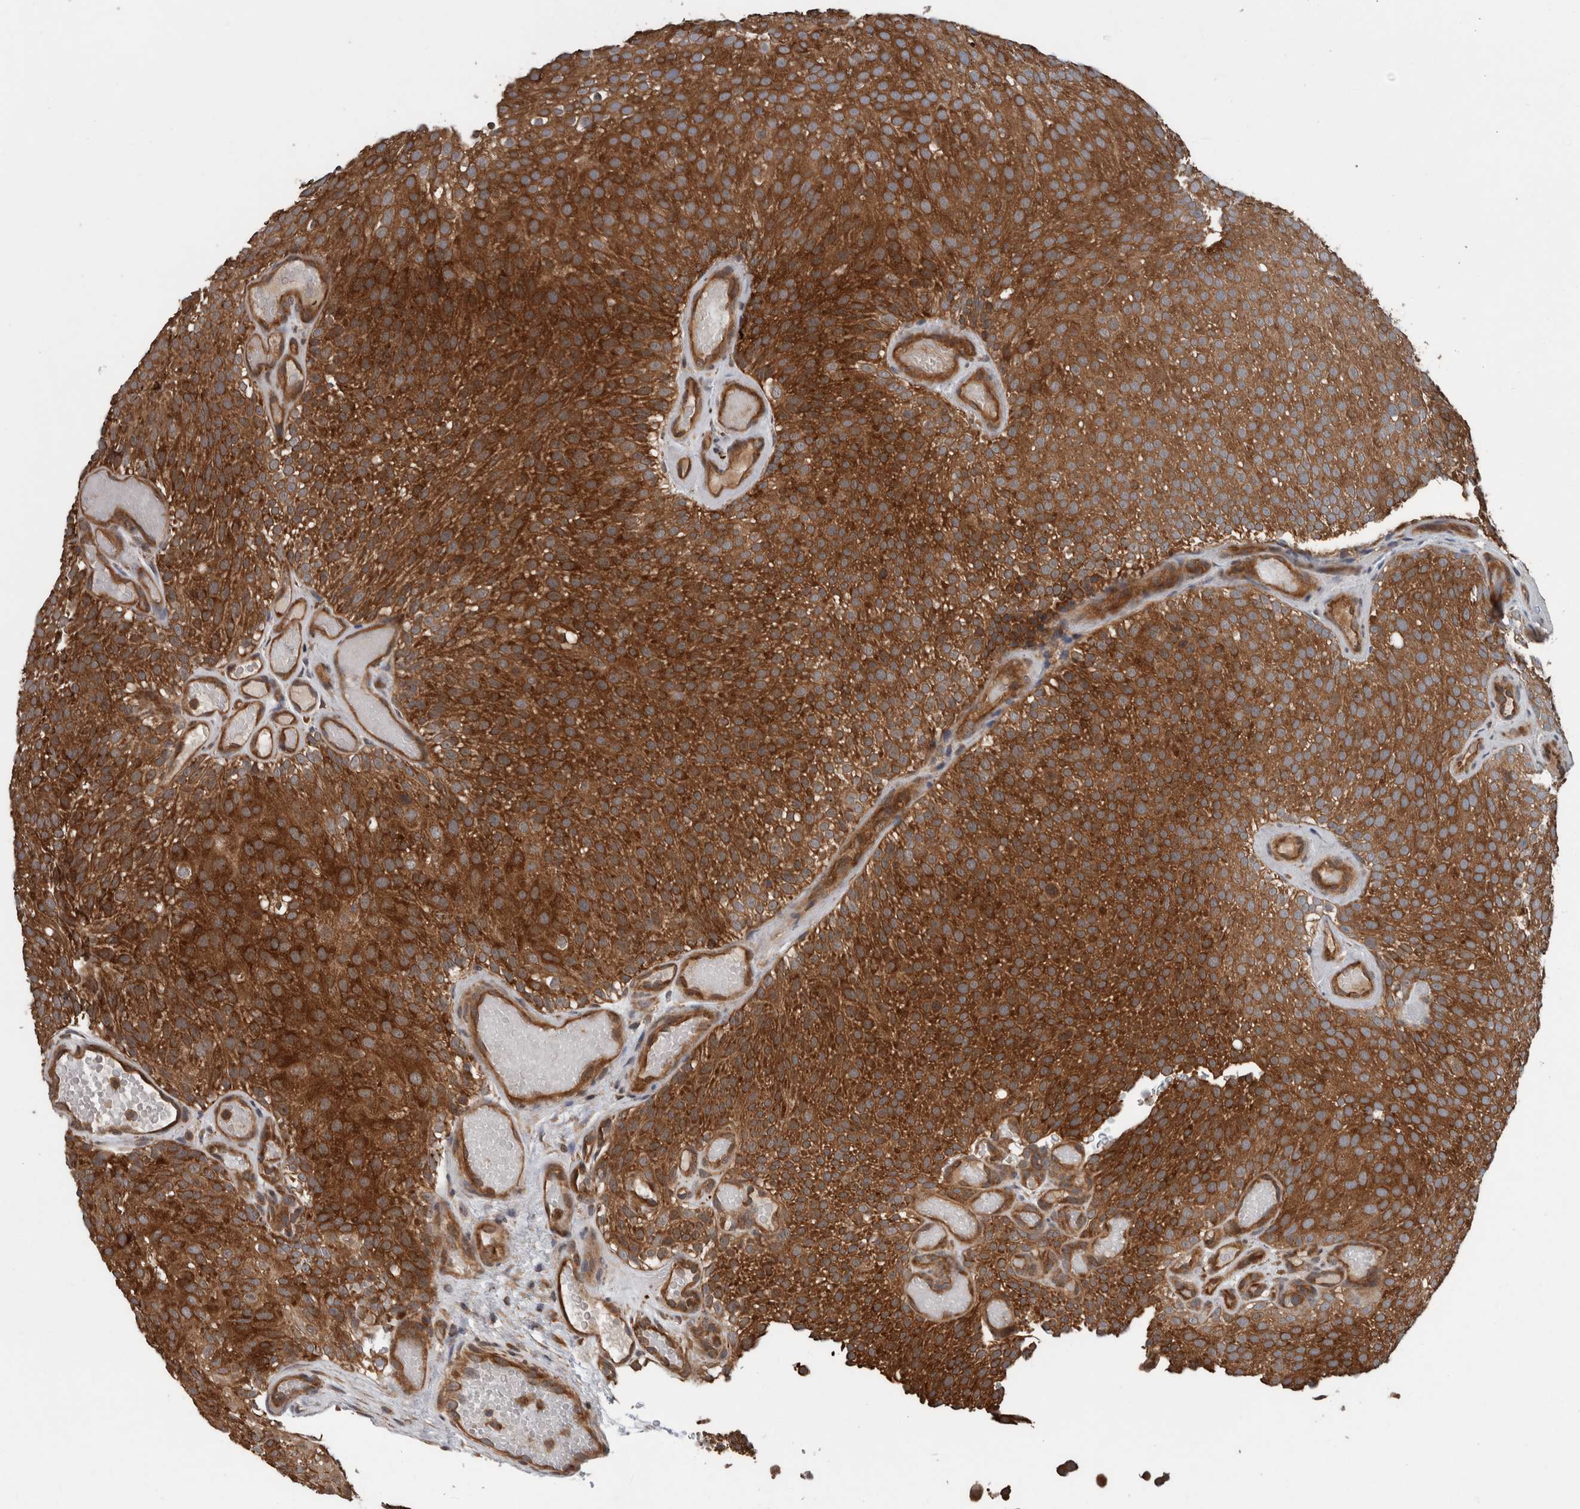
{"staining": {"intensity": "strong", "quantity": ">75%", "location": "cytoplasmic/membranous"}, "tissue": "urothelial cancer", "cell_type": "Tumor cells", "image_type": "cancer", "snomed": [{"axis": "morphology", "description": "Urothelial carcinoma, Low grade"}, {"axis": "topography", "description": "Urinary bladder"}], "caption": "A histopathology image of urothelial cancer stained for a protein demonstrates strong cytoplasmic/membranous brown staining in tumor cells.", "gene": "RIOK3", "patient": {"sex": "male", "age": 78}}